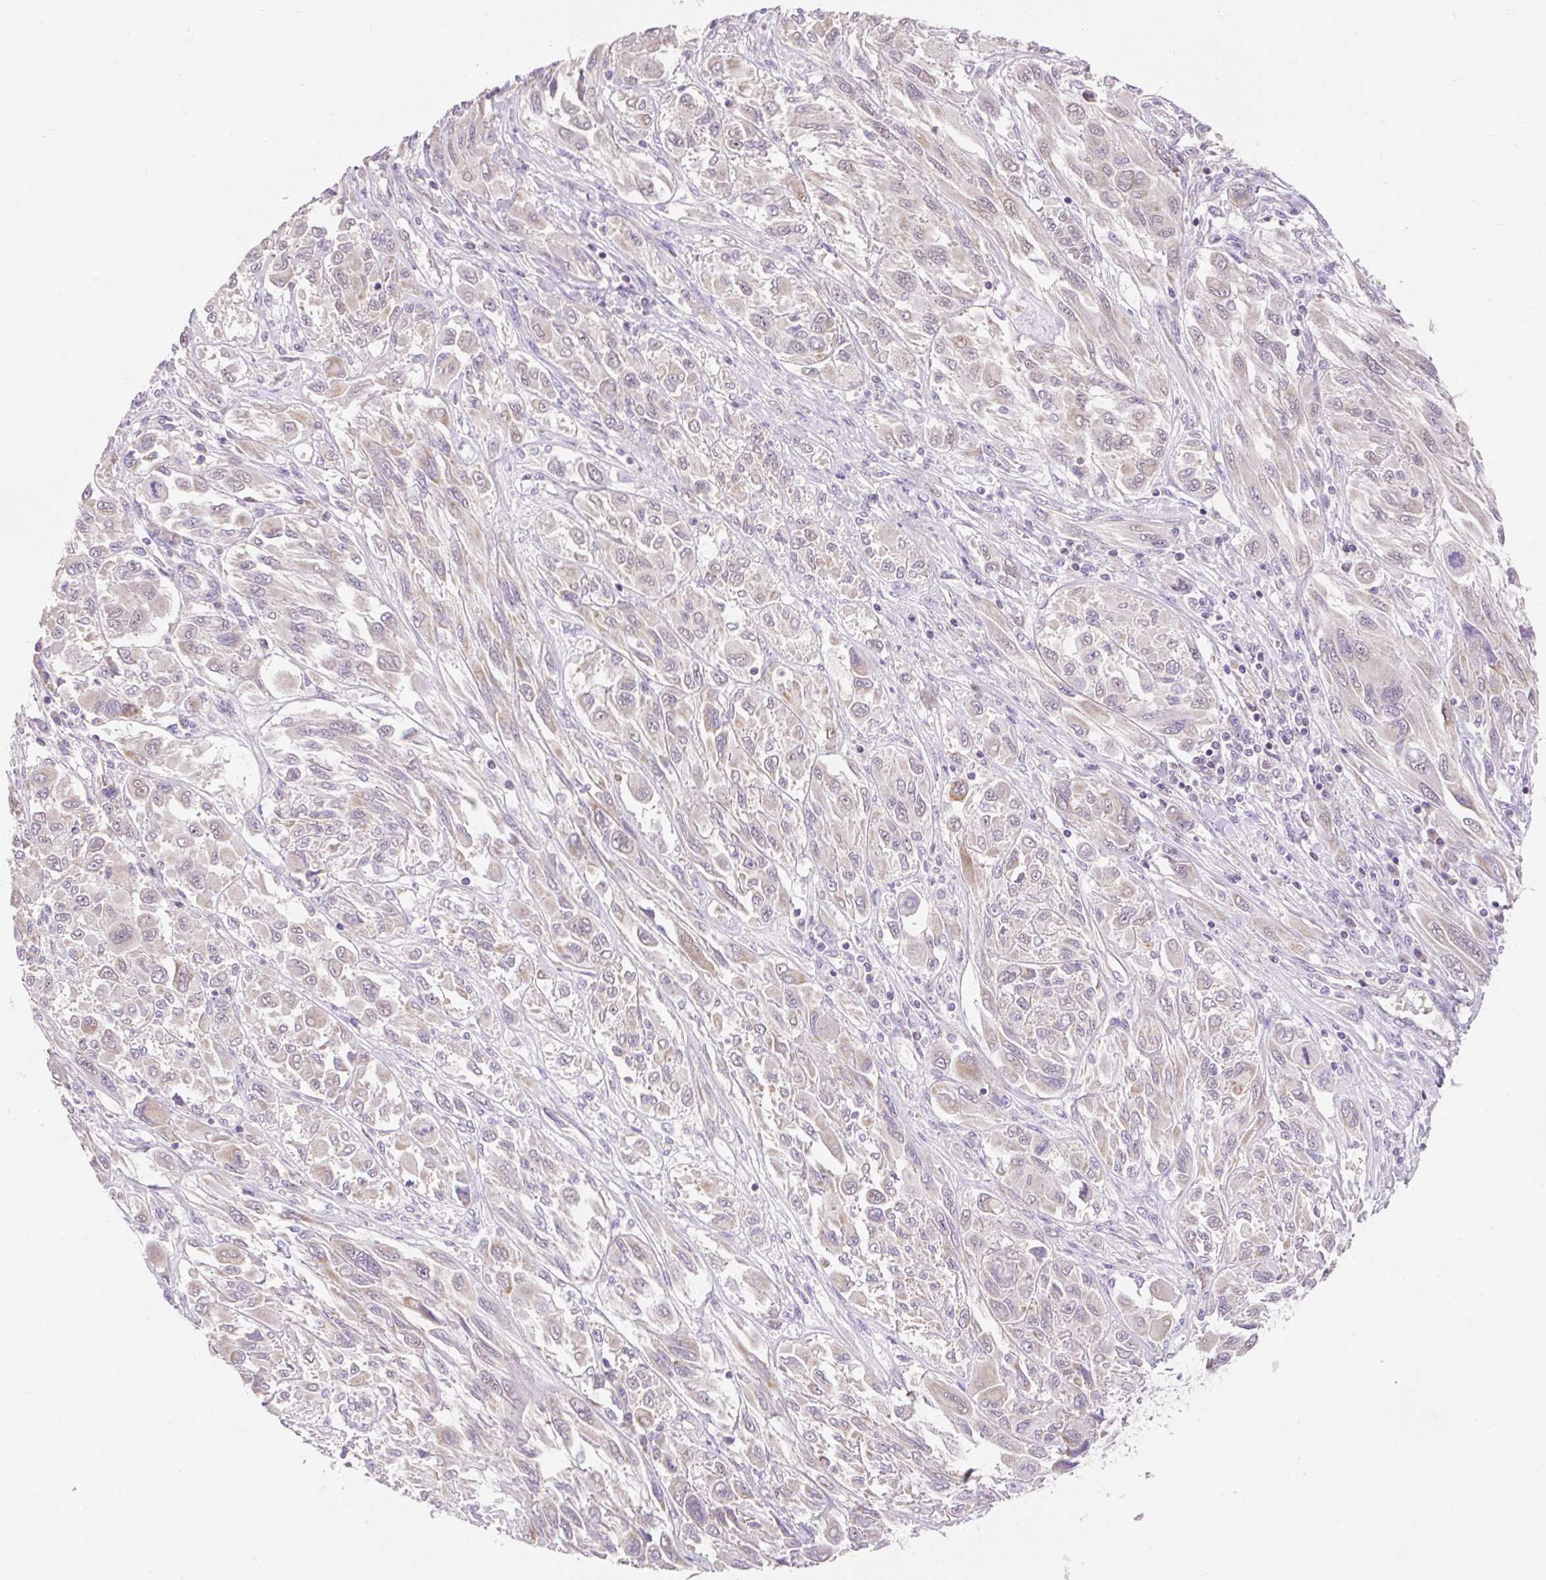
{"staining": {"intensity": "negative", "quantity": "none", "location": "none"}, "tissue": "melanoma", "cell_type": "Tumor cells", "image_type": "cancer", "snomed": [{"axis": "morphology", "description": "Malignant melanoma, NOS"}, {"axis": "topography", "description": "Skin"}], "caption": "Immunohistochemical staining of human melanoma exhibits no significant expression in tumor cells.", "gene": "PMAIP1", "patient": {"sex": "female", "age": 91}}